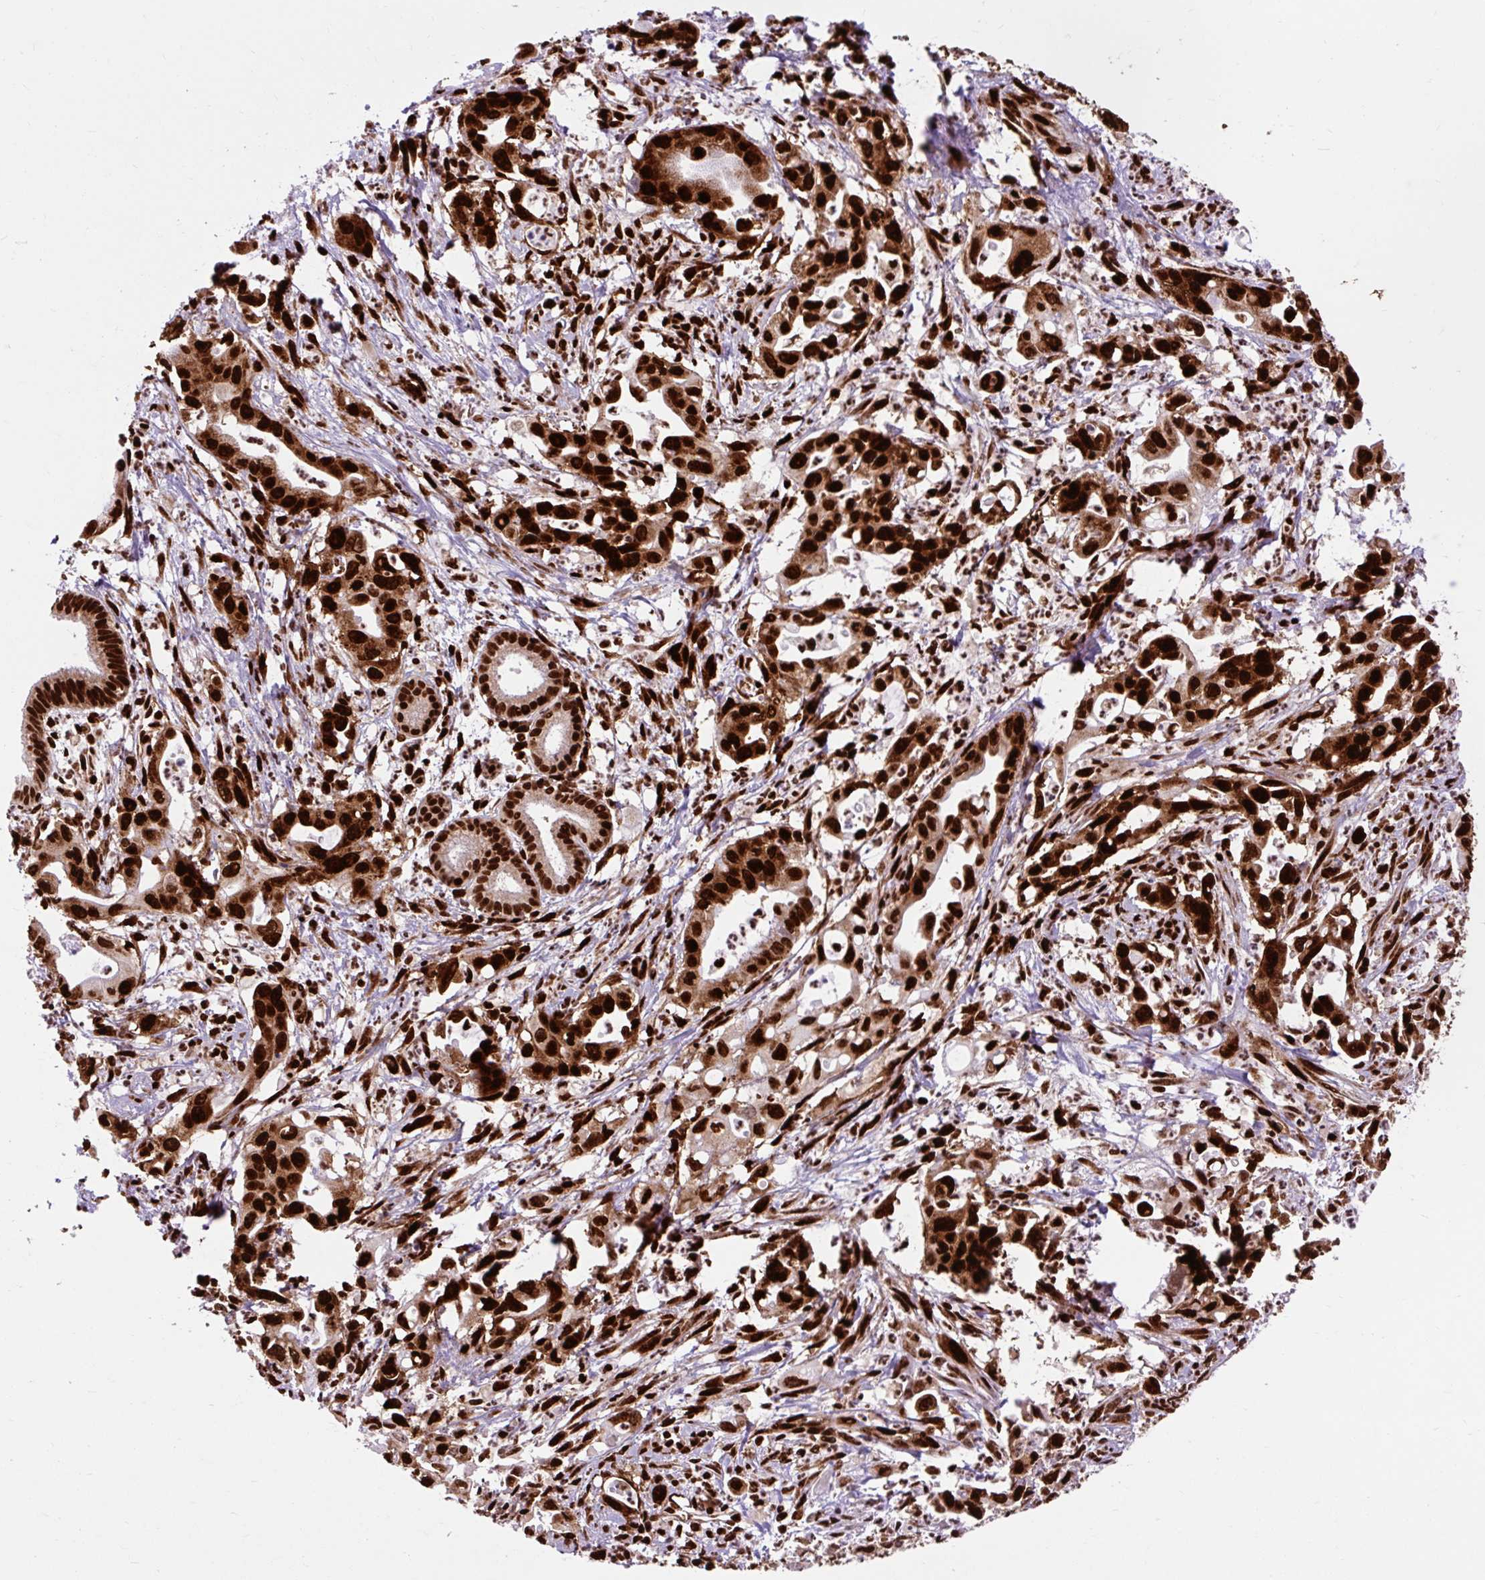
{"staining": {"intensity": "strong", "quantity": ">75%", "location": "nuclear"}, "tissue": "pancreatic cancer", "cell_type": "Tumor cells", "image_type": "cancer", "snomed": [{"axis": "morphology", "description": "Adenocarcinoma, NOS"}, {"axis": "topography", "description": "Pancreas"}], "caption": "The immunohistochemical stain labels strong nuclear staining in tumor cells of pancreatic cancer tissue. Immunohistochemistry stains the protein in brown and the nuclei are stained blue.", "gene": "FUS", "patient": {"sex": "male", "age": 61}}